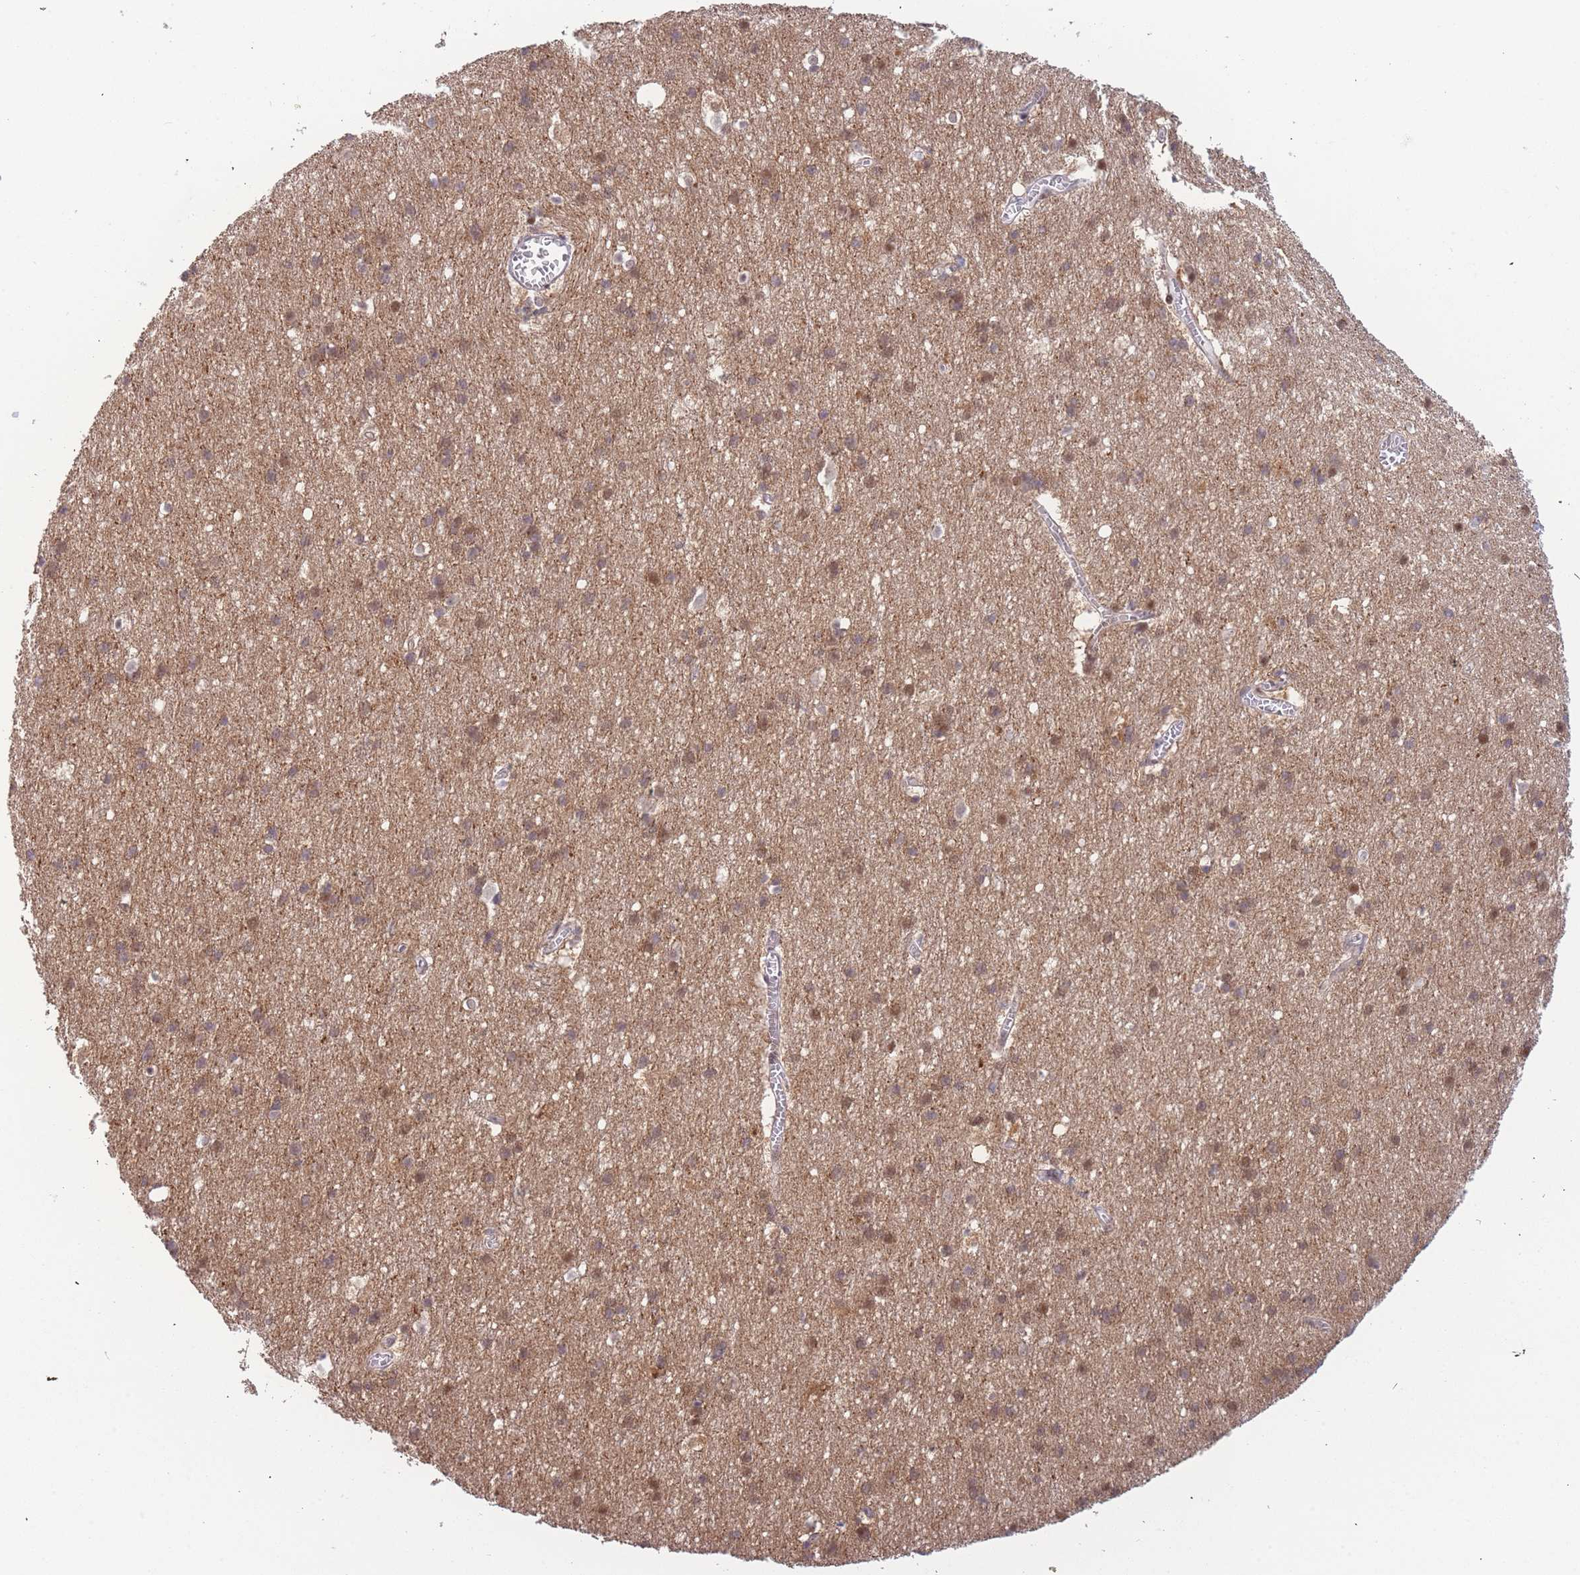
{"staining": {"intensity": "weak", "quantity": "25%-75%", "location": "cytoplasmic/membranous"}, "tissue": "cerebral cortex", "cell_type": "Endothelial cells", "image_type": "normal", "snomed": [{"axis": "morphology", "description": "Normal tissue, NOS"}, {"axis": "topography", "description": "Cerebral cortex"}], "caption": "Protein staining displays weak cytoplasmic/membranous staining in about 25%-75% of endothelial cells in benign cerebral cortex.", "gene": "DEAF1", "patient": {"sex": "male", "age": 54}}